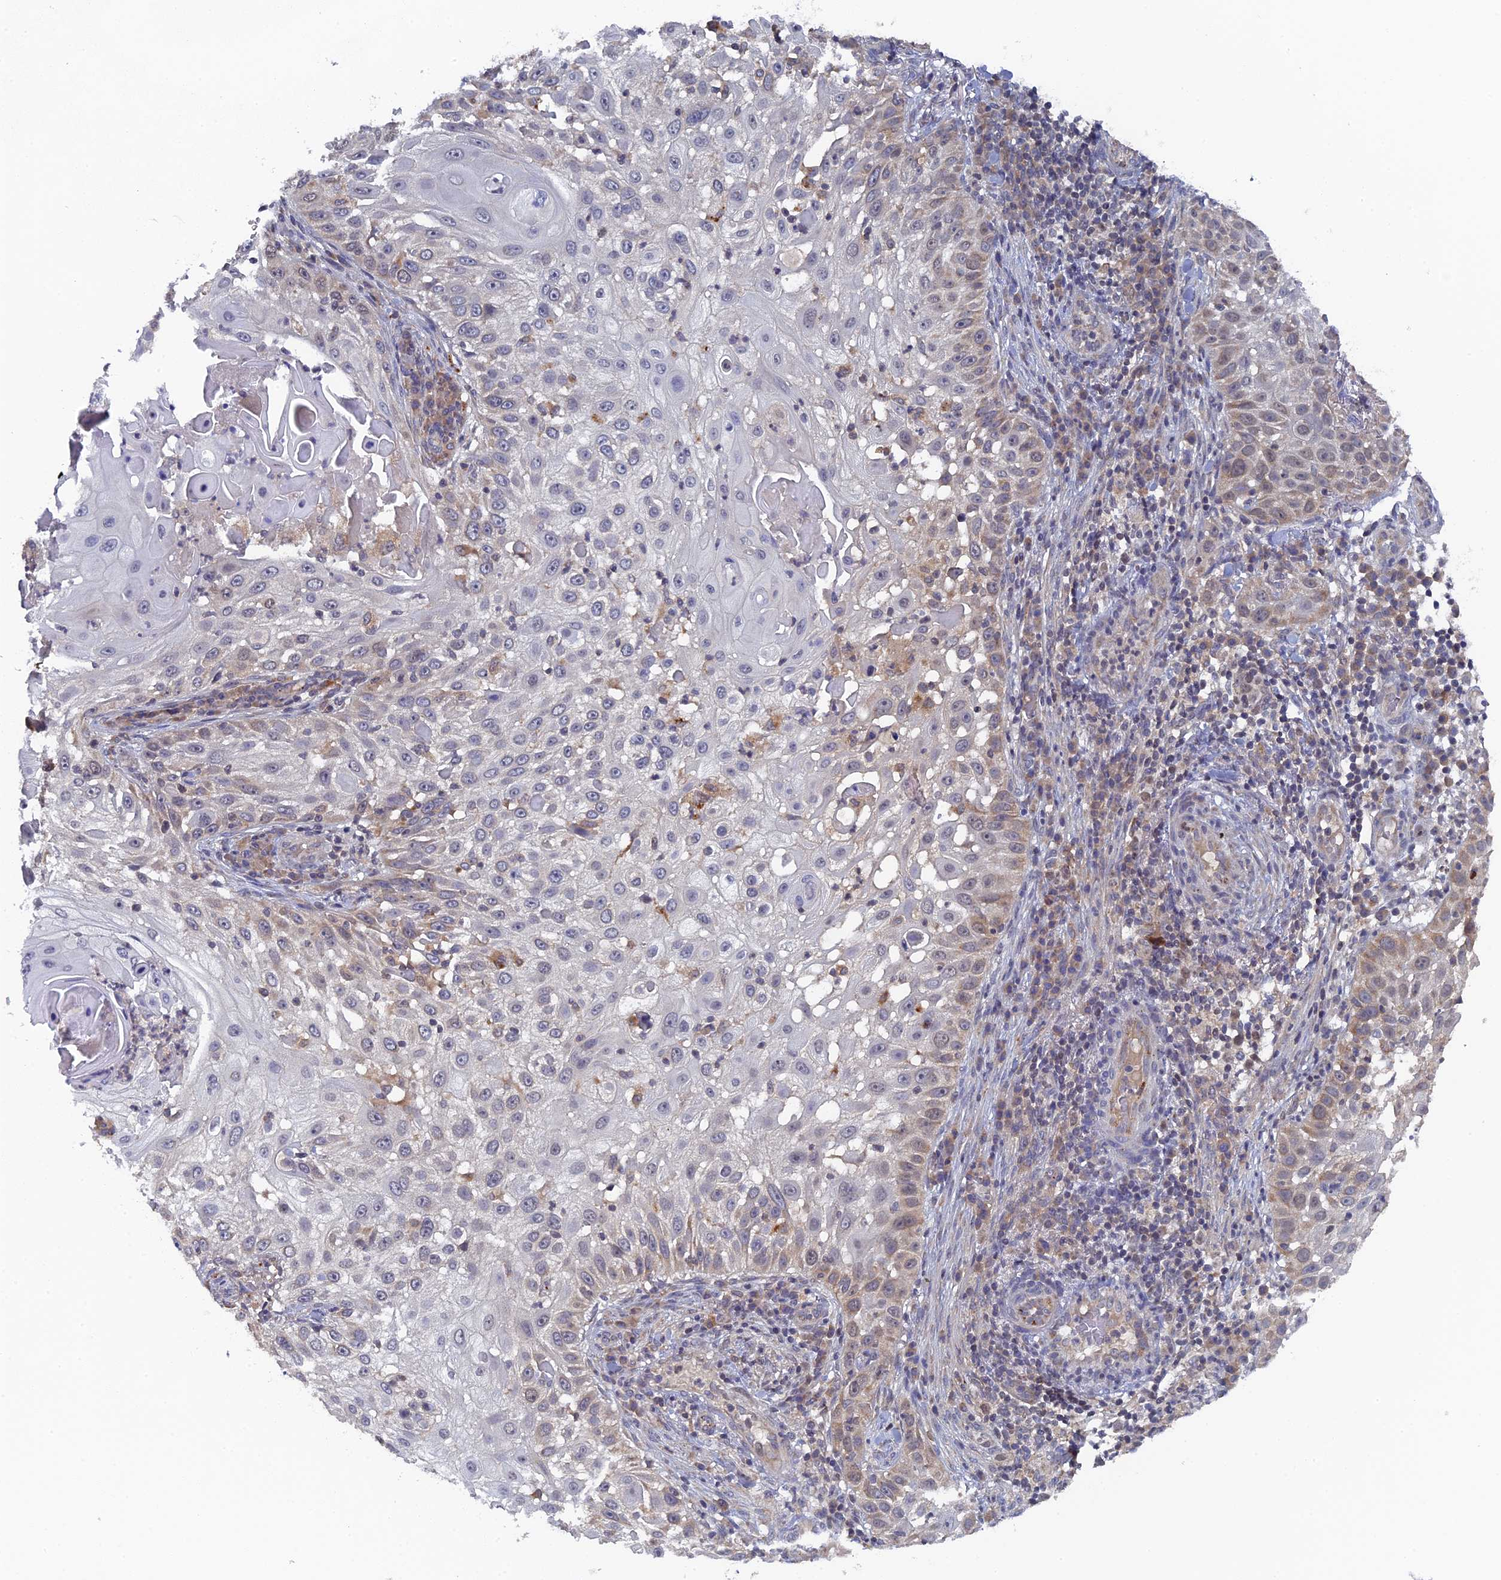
{"staining": {"intensity": "weak", "quantity": "<25%", "location": "cytoplasmic/membranous"}, "tissue": "skin cancer", "cell_type": "Tumor cells", "image_type": "cancer", "snomed": [{"axis": "morphology", "description": "Squamous cell carcinoma, NOS"}, {"axis": "topography", "description": "Skin"}], "caption": "Immunohistochemistry (IHC) photomicrograph of human squamous cell carcinoma (skin) stained for a protein (brown), which reveals no expression in tumor cells.", "gene": "MIGA2", "patient": {"sex": "female", "age": 44}}